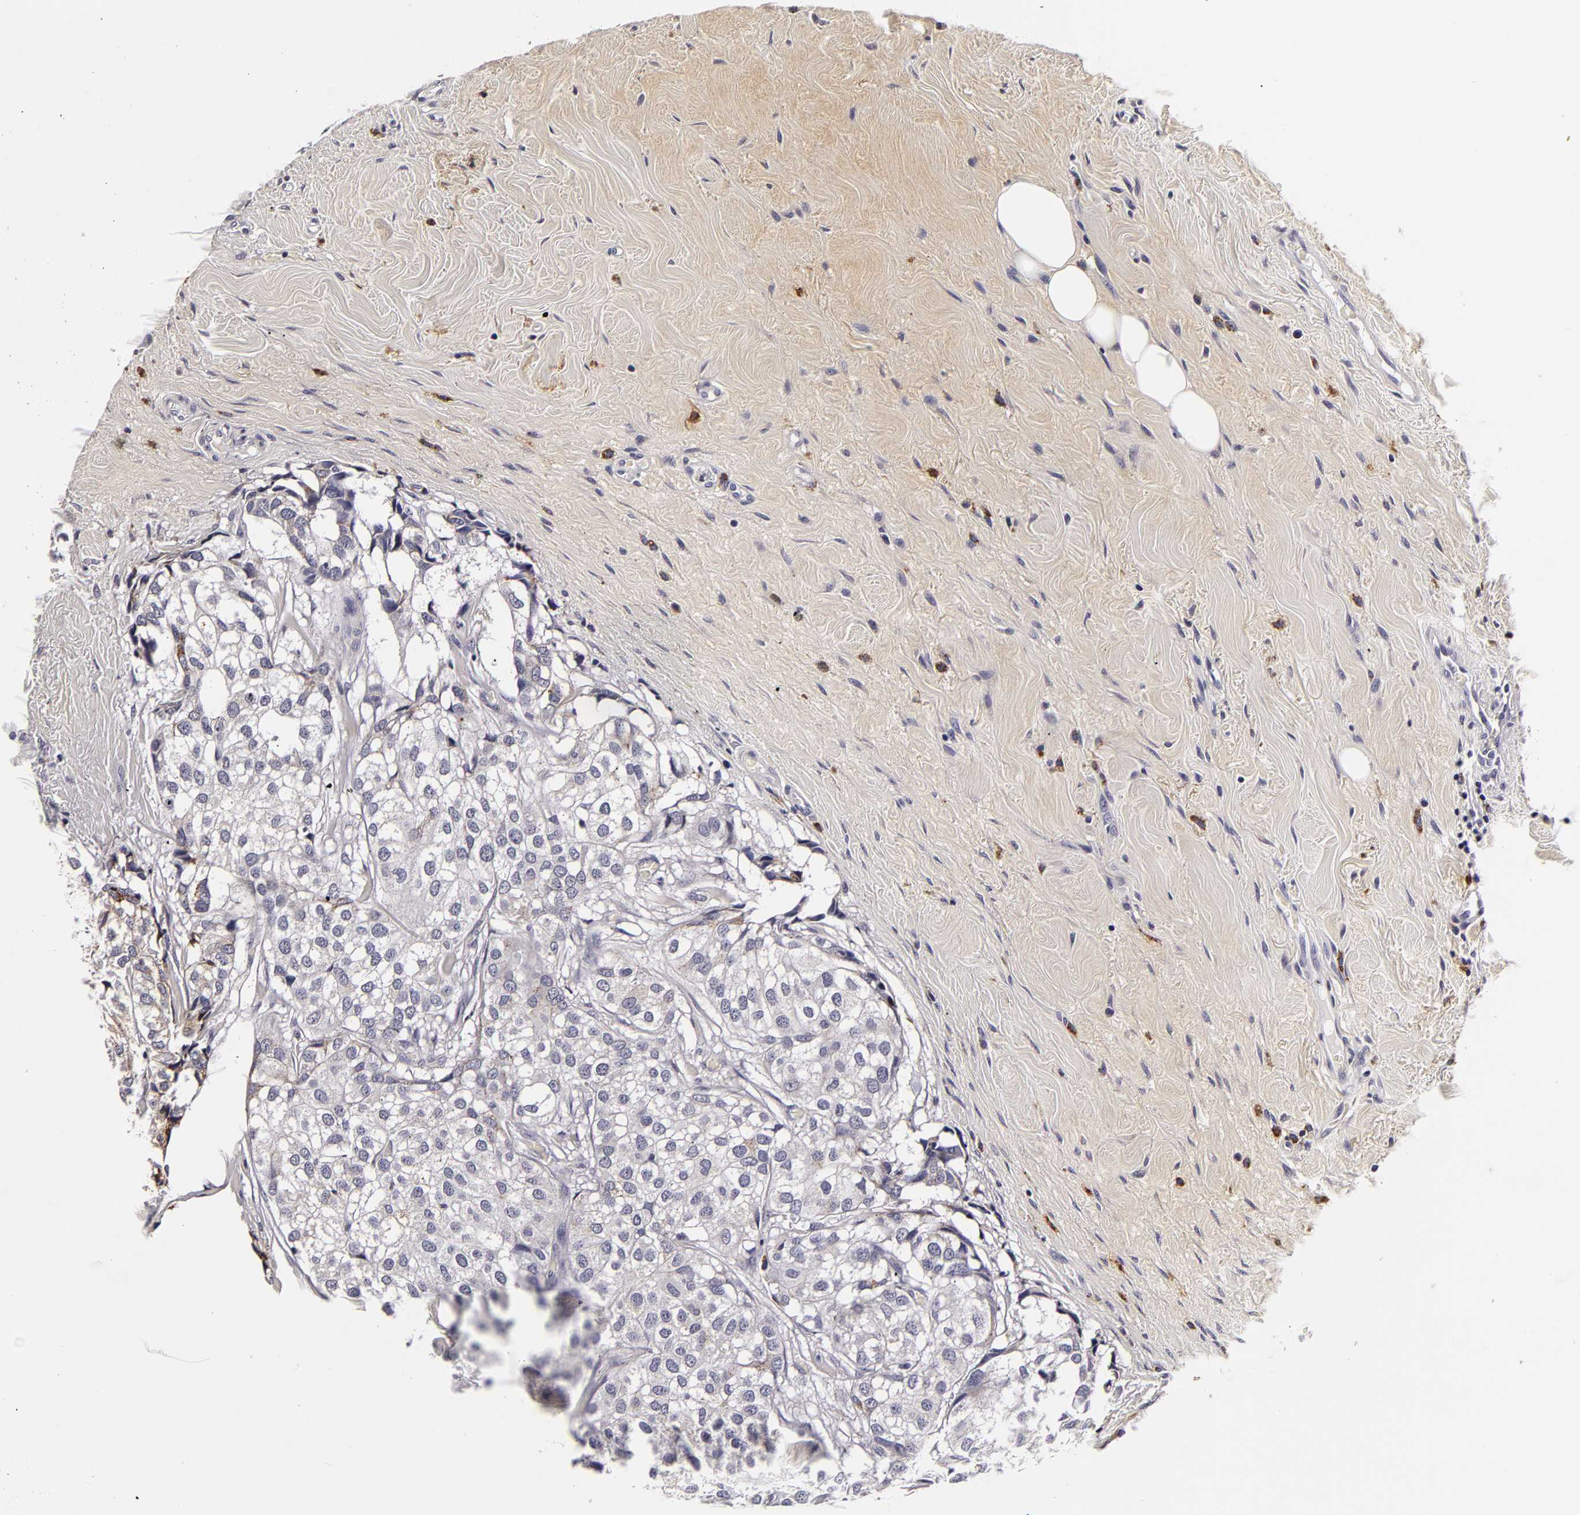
{"staining": {"intensity": "negative", "quantity": "none", "location": "none"}, "tissue": "breast cancer", "cell_type": "Tumor cells", "image_type": "cancer", "snomed": [{"axis": "morphology", "description": "Duct carcinoma"}, {"axis": "topography", "description": "Breast"}], "caption": "There is no significant positivity in tumor cells of intraductal carcinoma (breast).", "gene": "LGALS3BP", "patient": {"sex": "female", "age": 68}}